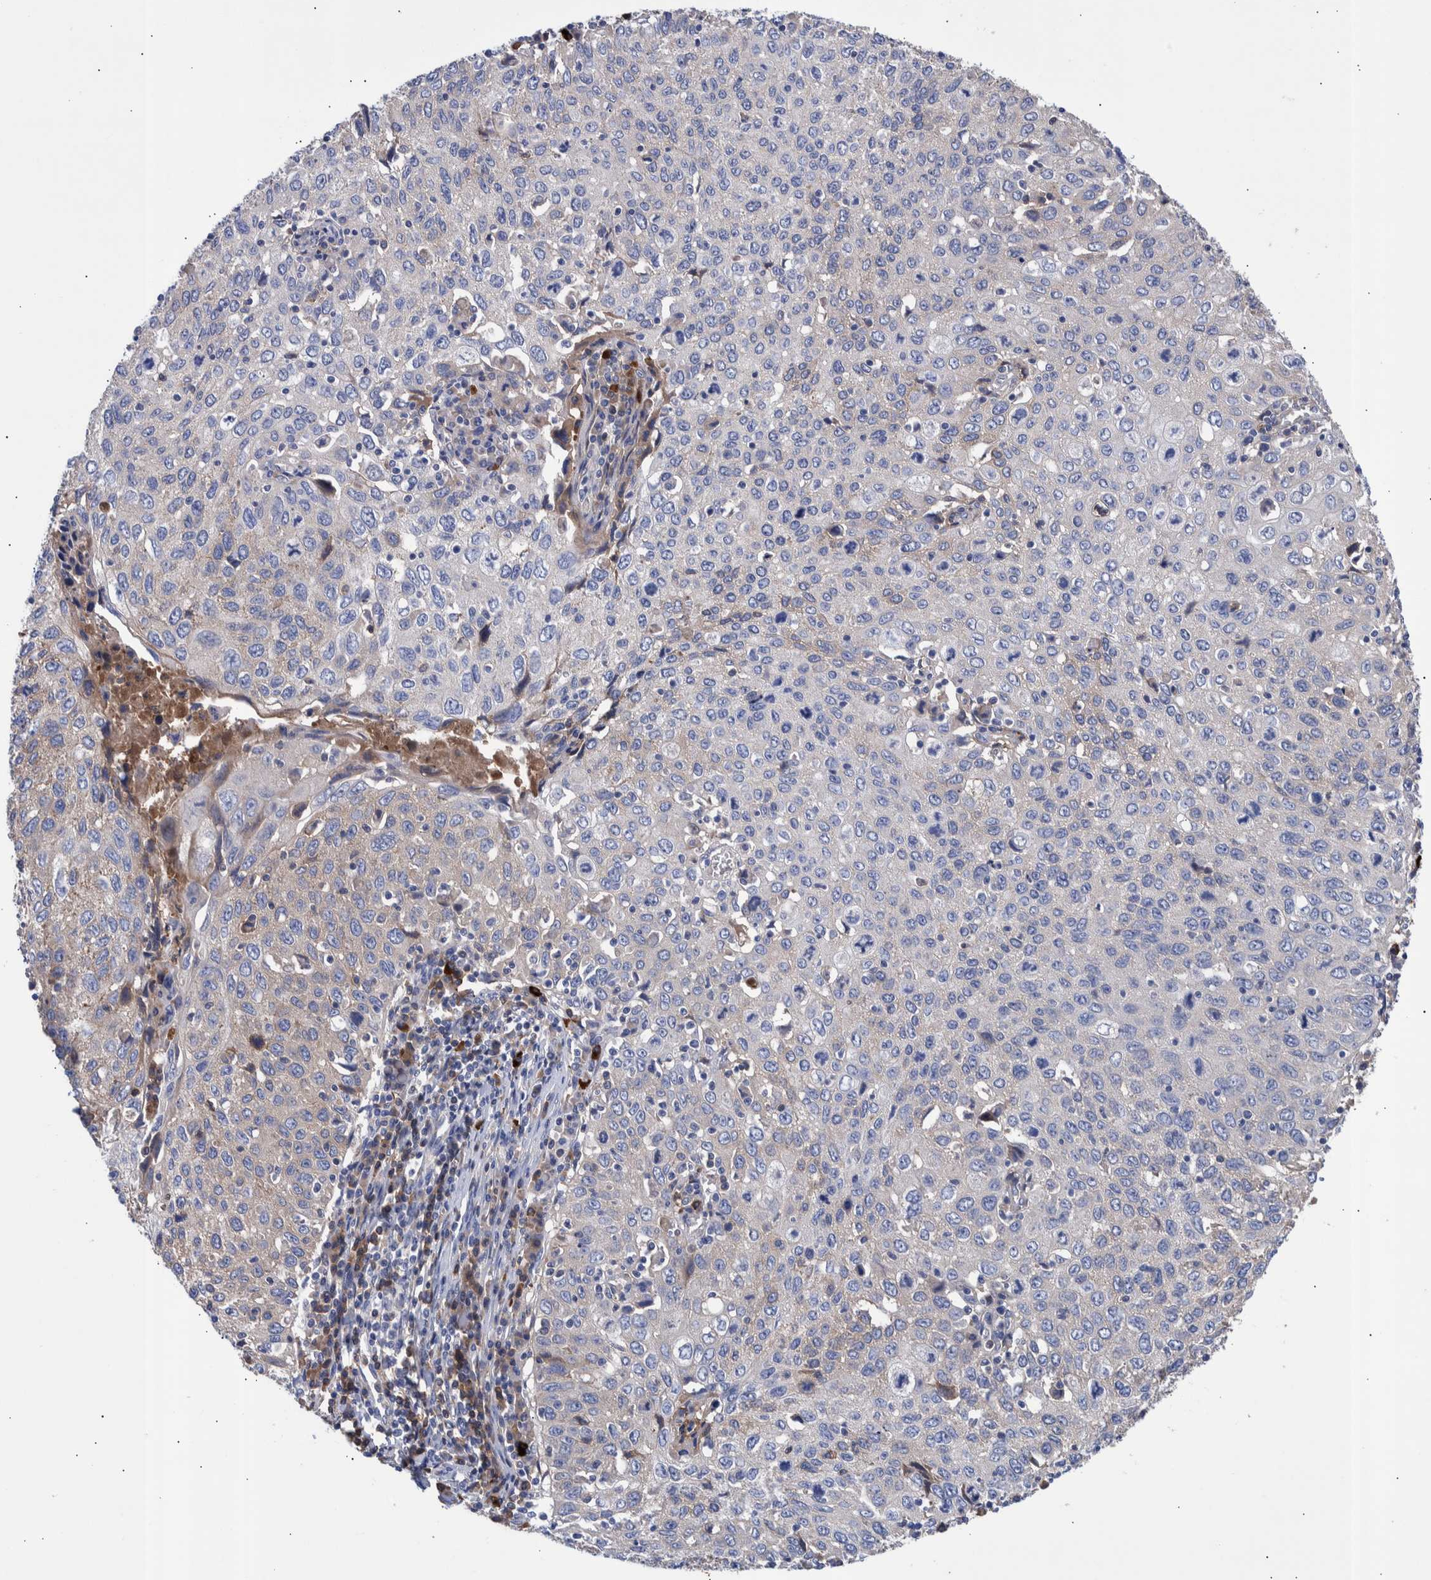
{"staining": {"intensity": "weak", "quantity": "<25%", "location": "cytoplasmic/membranous"}, "tissue": "cervical cancer", "cell_type": "Tumor cells", "image_type": "cancer", "snomed": [{"axis": "morphology", "description": "Squamous cell carcinoma, NOS"}, {"axis": "topography", "description": "Cervix"}], "caption": "Immunohistochemical staining of cervical squamous cell carcinoma displays no significant positivity in tumor cells. (DAB immunohistochemistry (IHC) visualized using brightfield microscopy, high magnification).", "gene": "DLL4", "patient": {"sex": "female", "age": 53}}